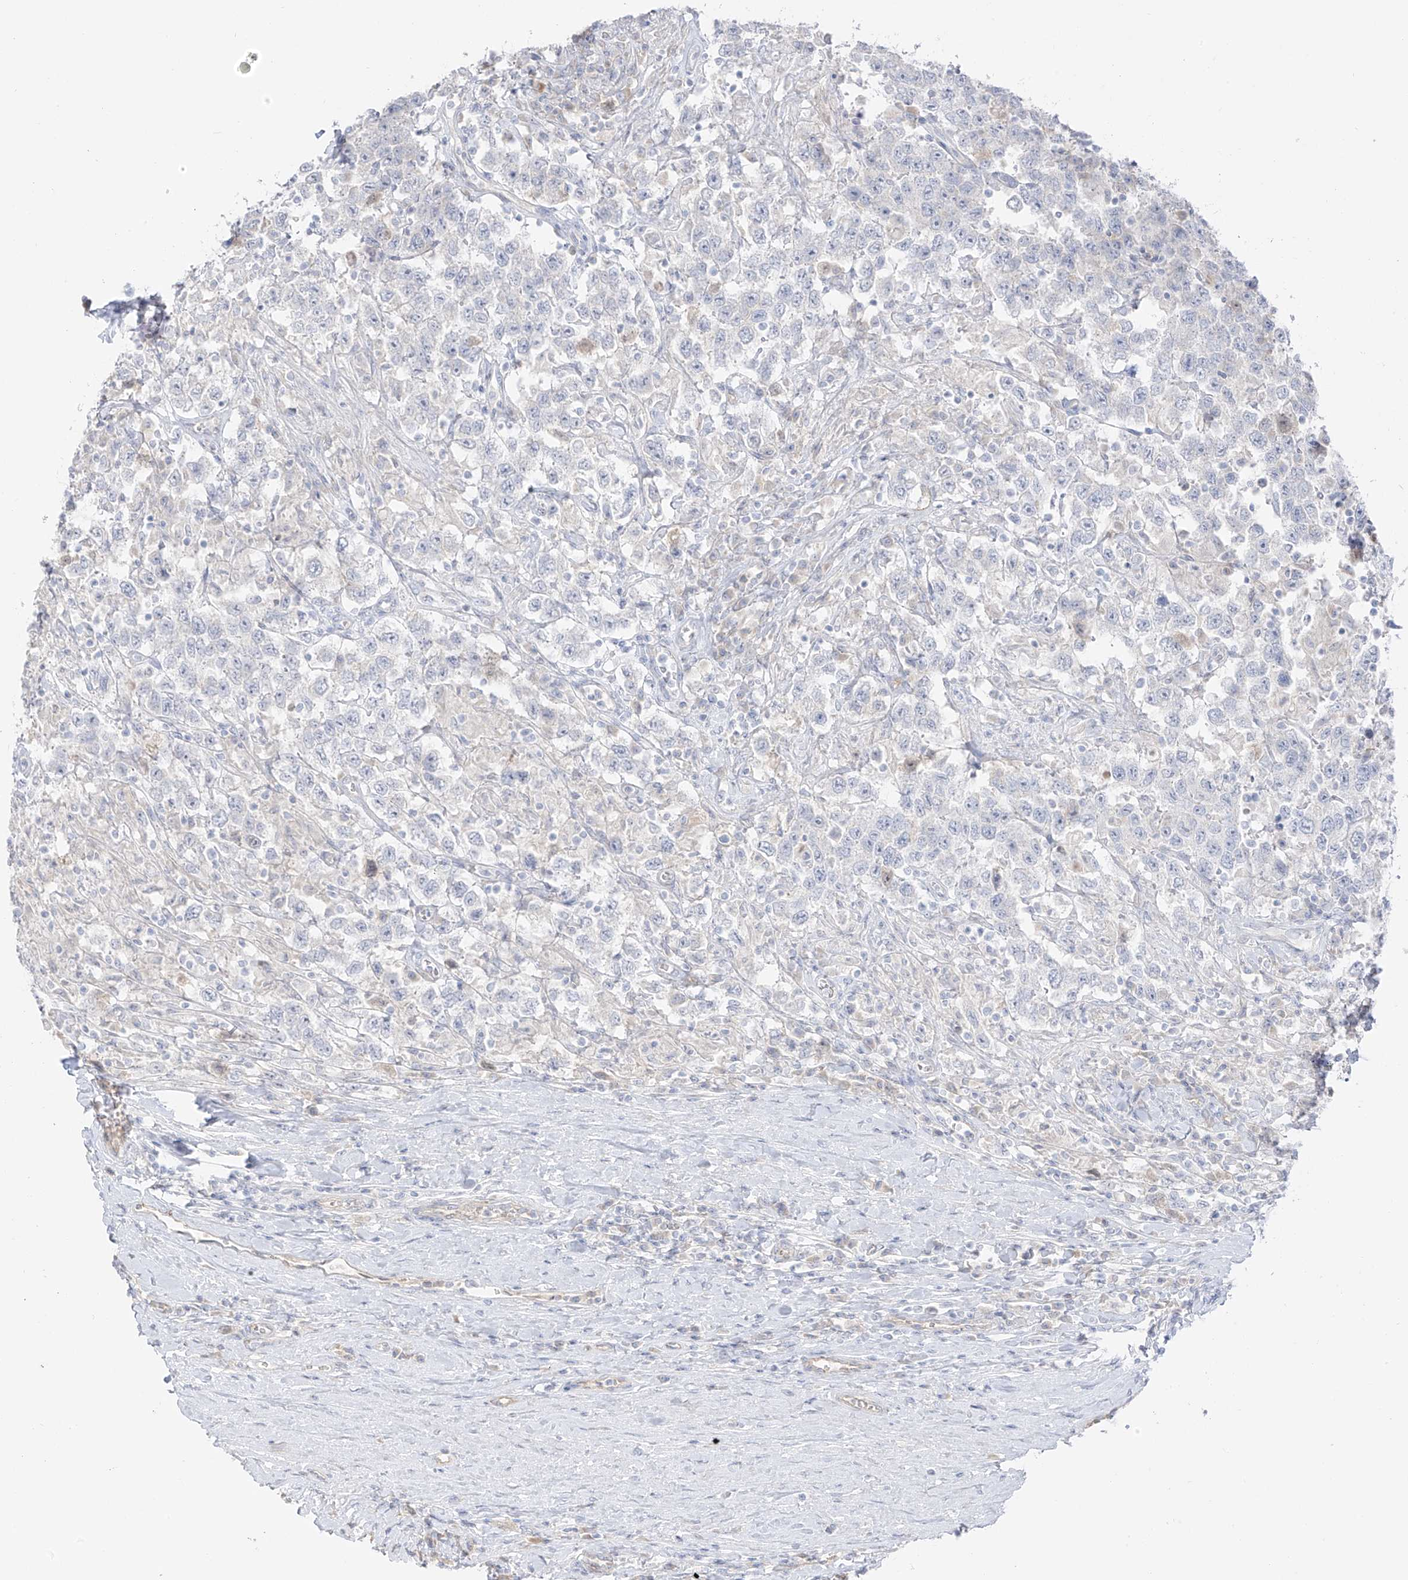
{"staining": {"intensity": "negative", "quantity": "none", "location": "none"}, "tissue": "testis cancer", "cell_type": "Tumor cells", "image_type": "cancer", "snomed": [{"axis": "morphology", "description": "Seminoma, NOS"}, {"axis": "topography", "description": "Testis"}], "caption": "This is an IHC image of testis seminoma. There is no positivity in tumor cells.", "gene": "C11orf87", "patient": {"sex": "male", "age": 41}}